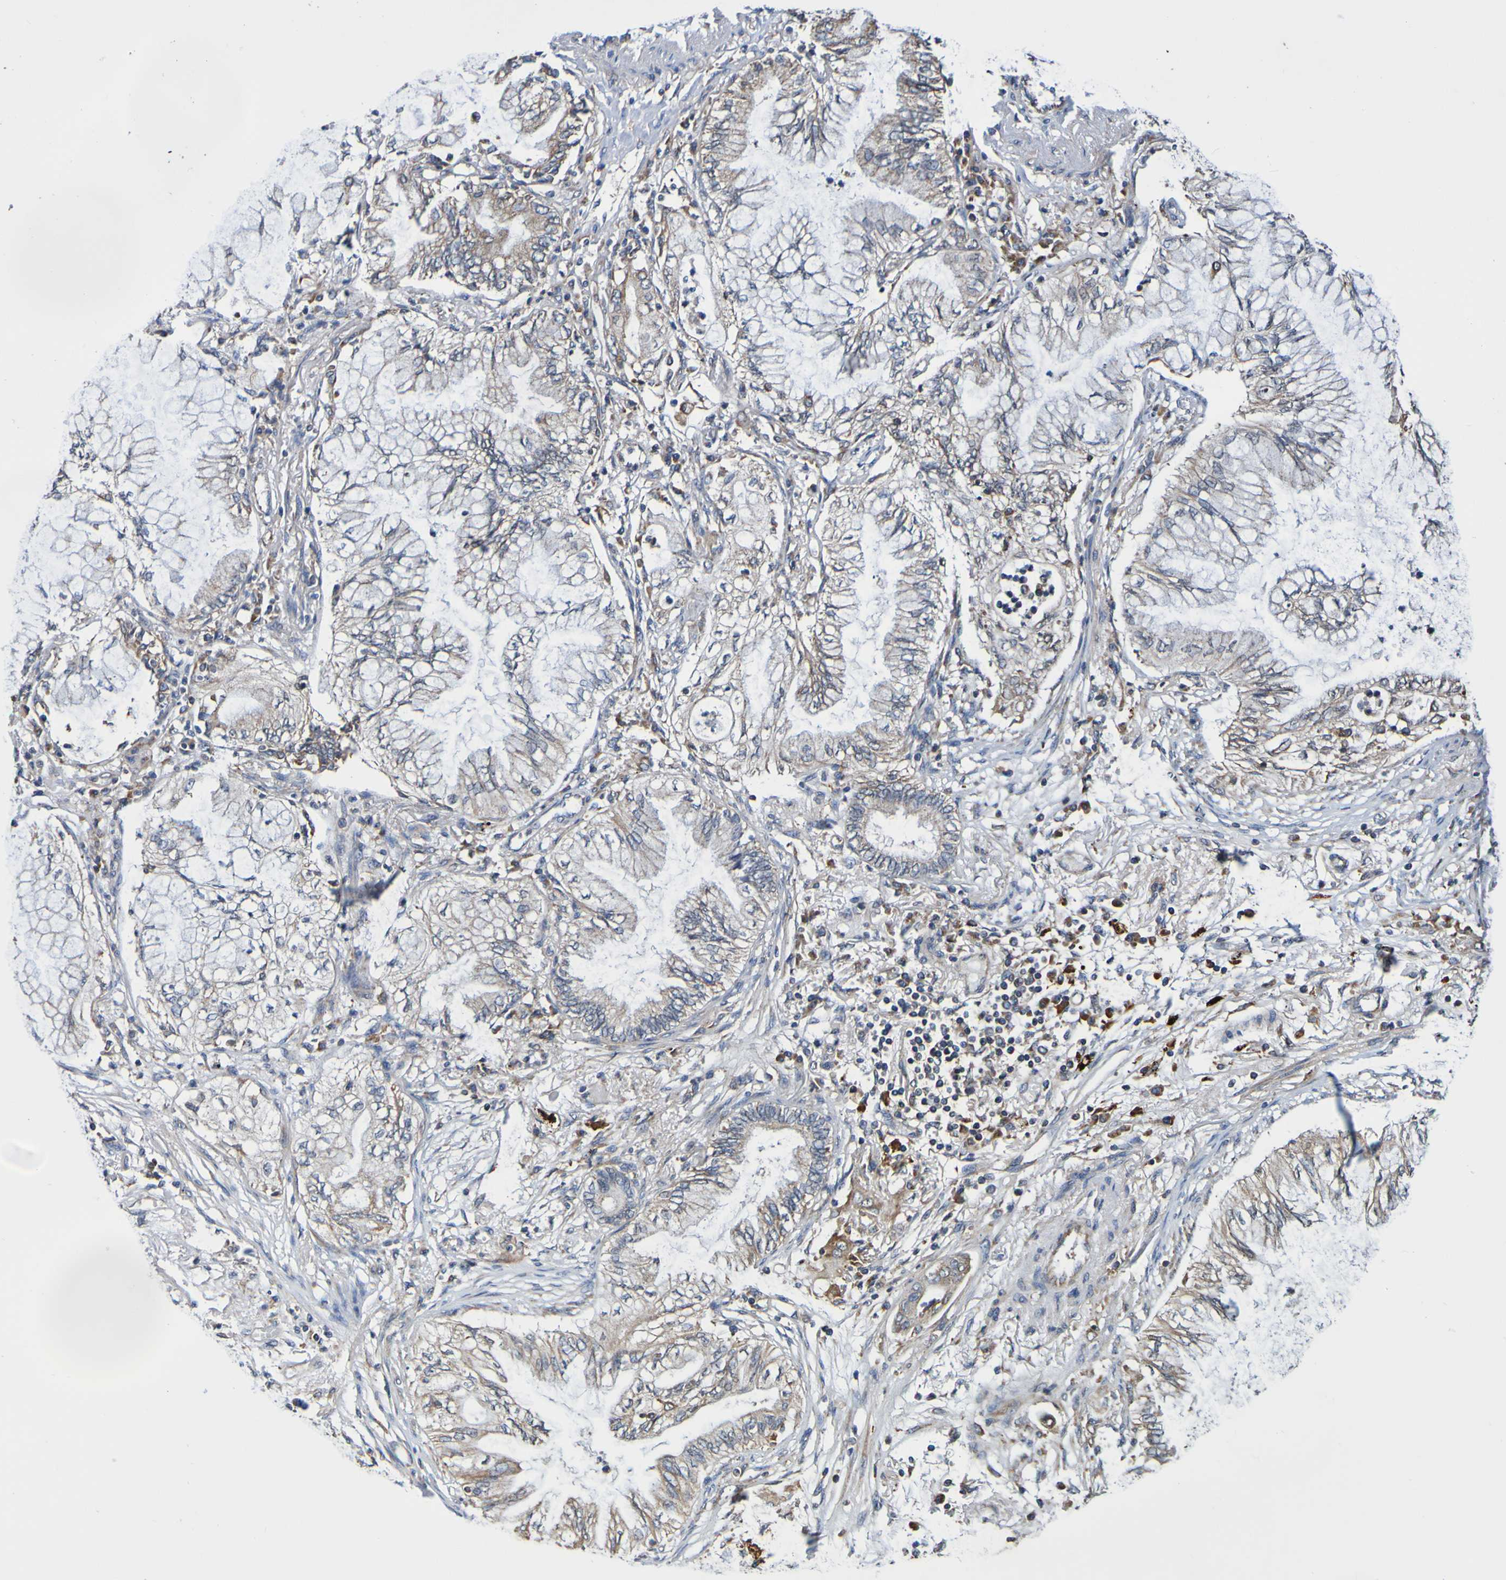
{"staining": {"intensity": "negative", "quantity": "none", "location": "none"}, "tissue": "lung cancer", "cell_type": "Tumor cells", "image_type": "cancer", "snomed": [{"axis": "morphology", "description": "Normal tissue, NOS"}, {"axis": "morphology", "description": "Adenocarcinoma, NOS"}, {"axis": "topography", "description": "Bronchus"}, {"axis": "topography", "description": "Lung"}], "caption": "The immunohistochemistry (IHC) photomicrograph has no significant staining in tumor cells of adenocarcinoma (lung) tissue.", "gene": "AXIN1", "patient": {"sex": "female", "age": 70}}